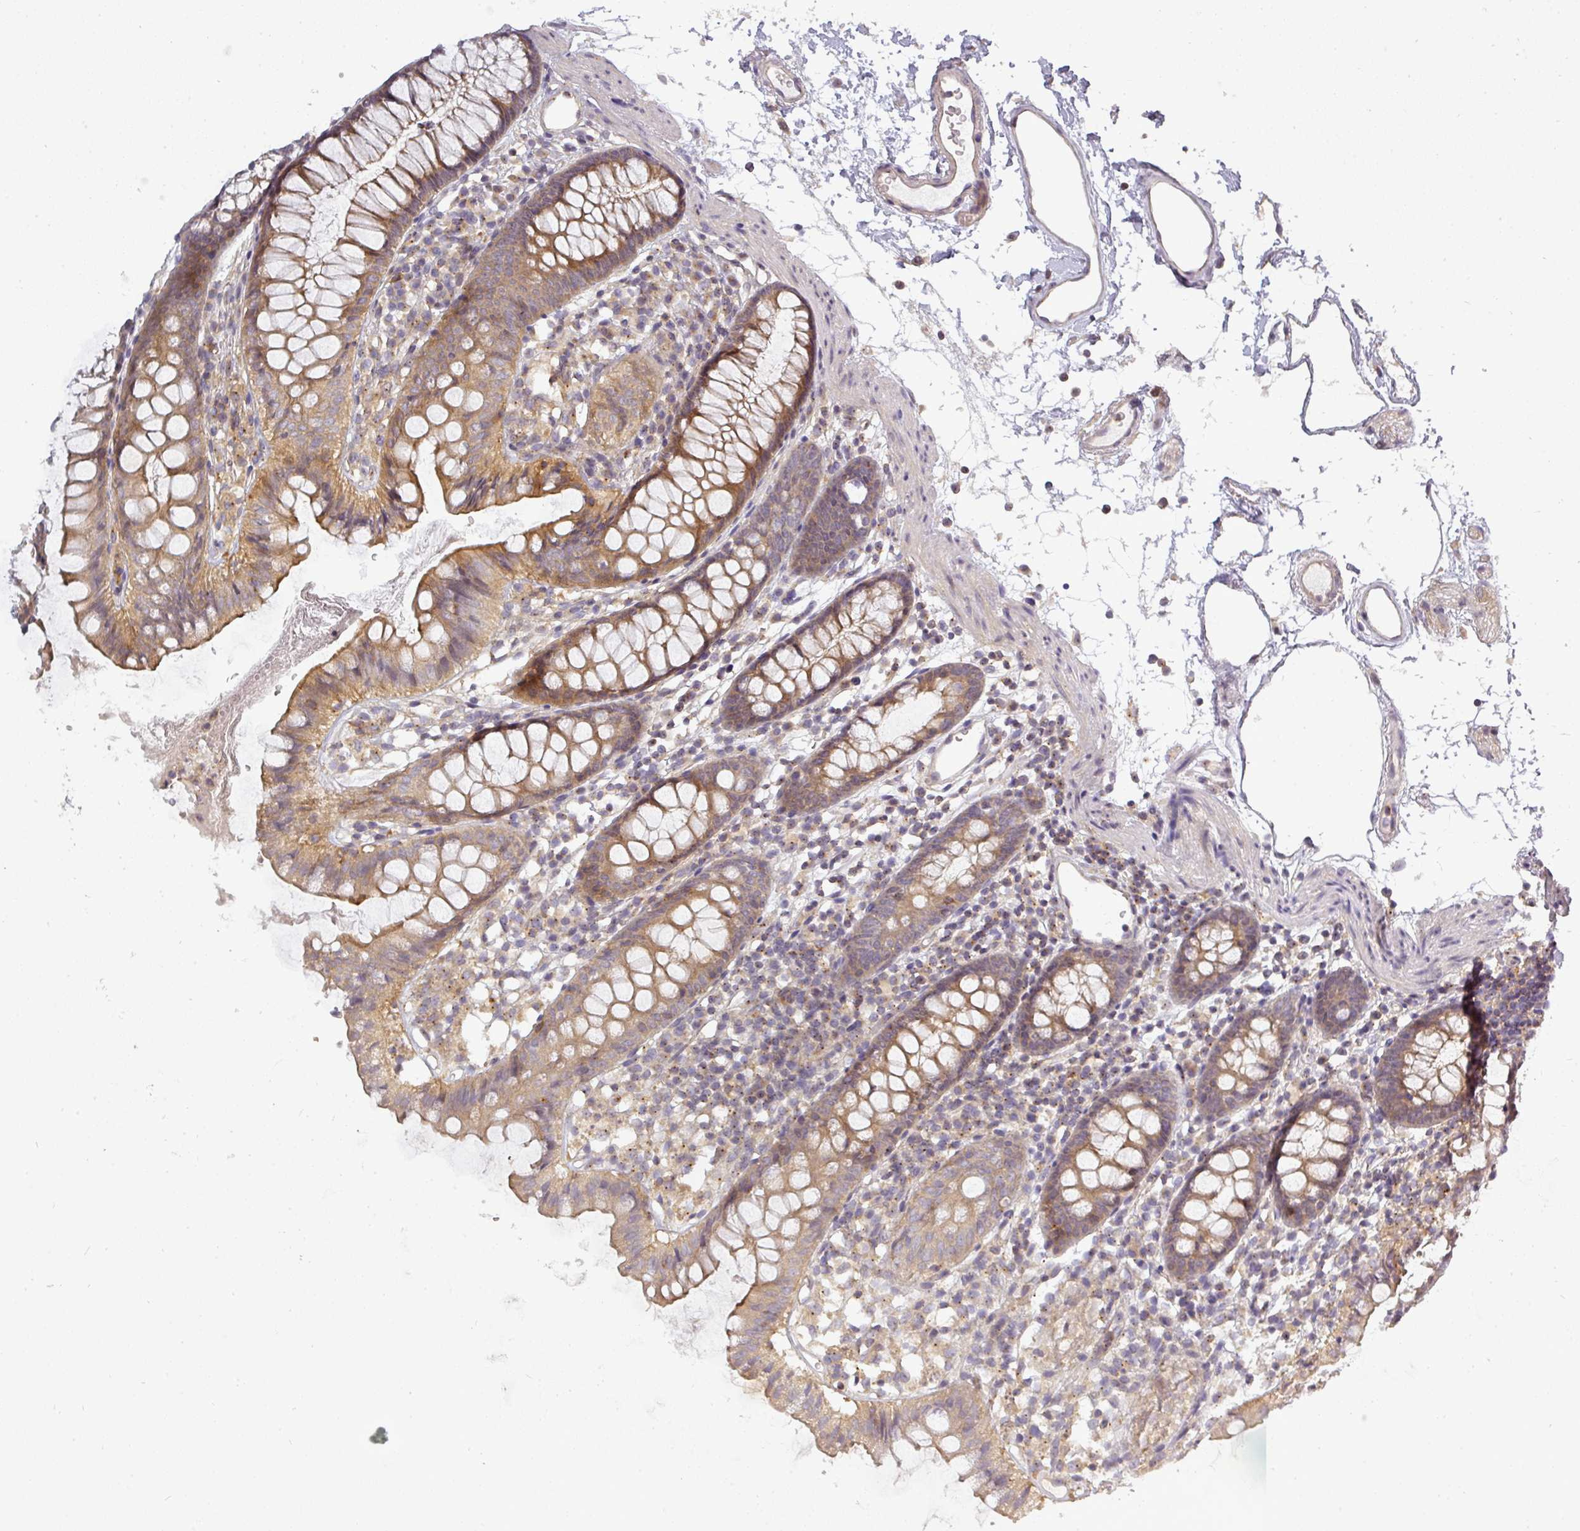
{"staining": {"intensity": "weak", "quantity": ">75%", "location": "cytoplasmic/membranous"}, "tissue": "colon", "cell_type": "Endothelial cells", "image_type": "normal", "snomed": [{"axis": "morphology", "description": "Normal tissue, NOS"}, {"axis": "topography", "description": "Colon"}], "caption": "Endothelial cells show low levels of weak cytoplasmic/membranous staining in about >75% of cells in benign colon.", "gene": "NIN", "patient": {"sex": "female", "age": 84}}